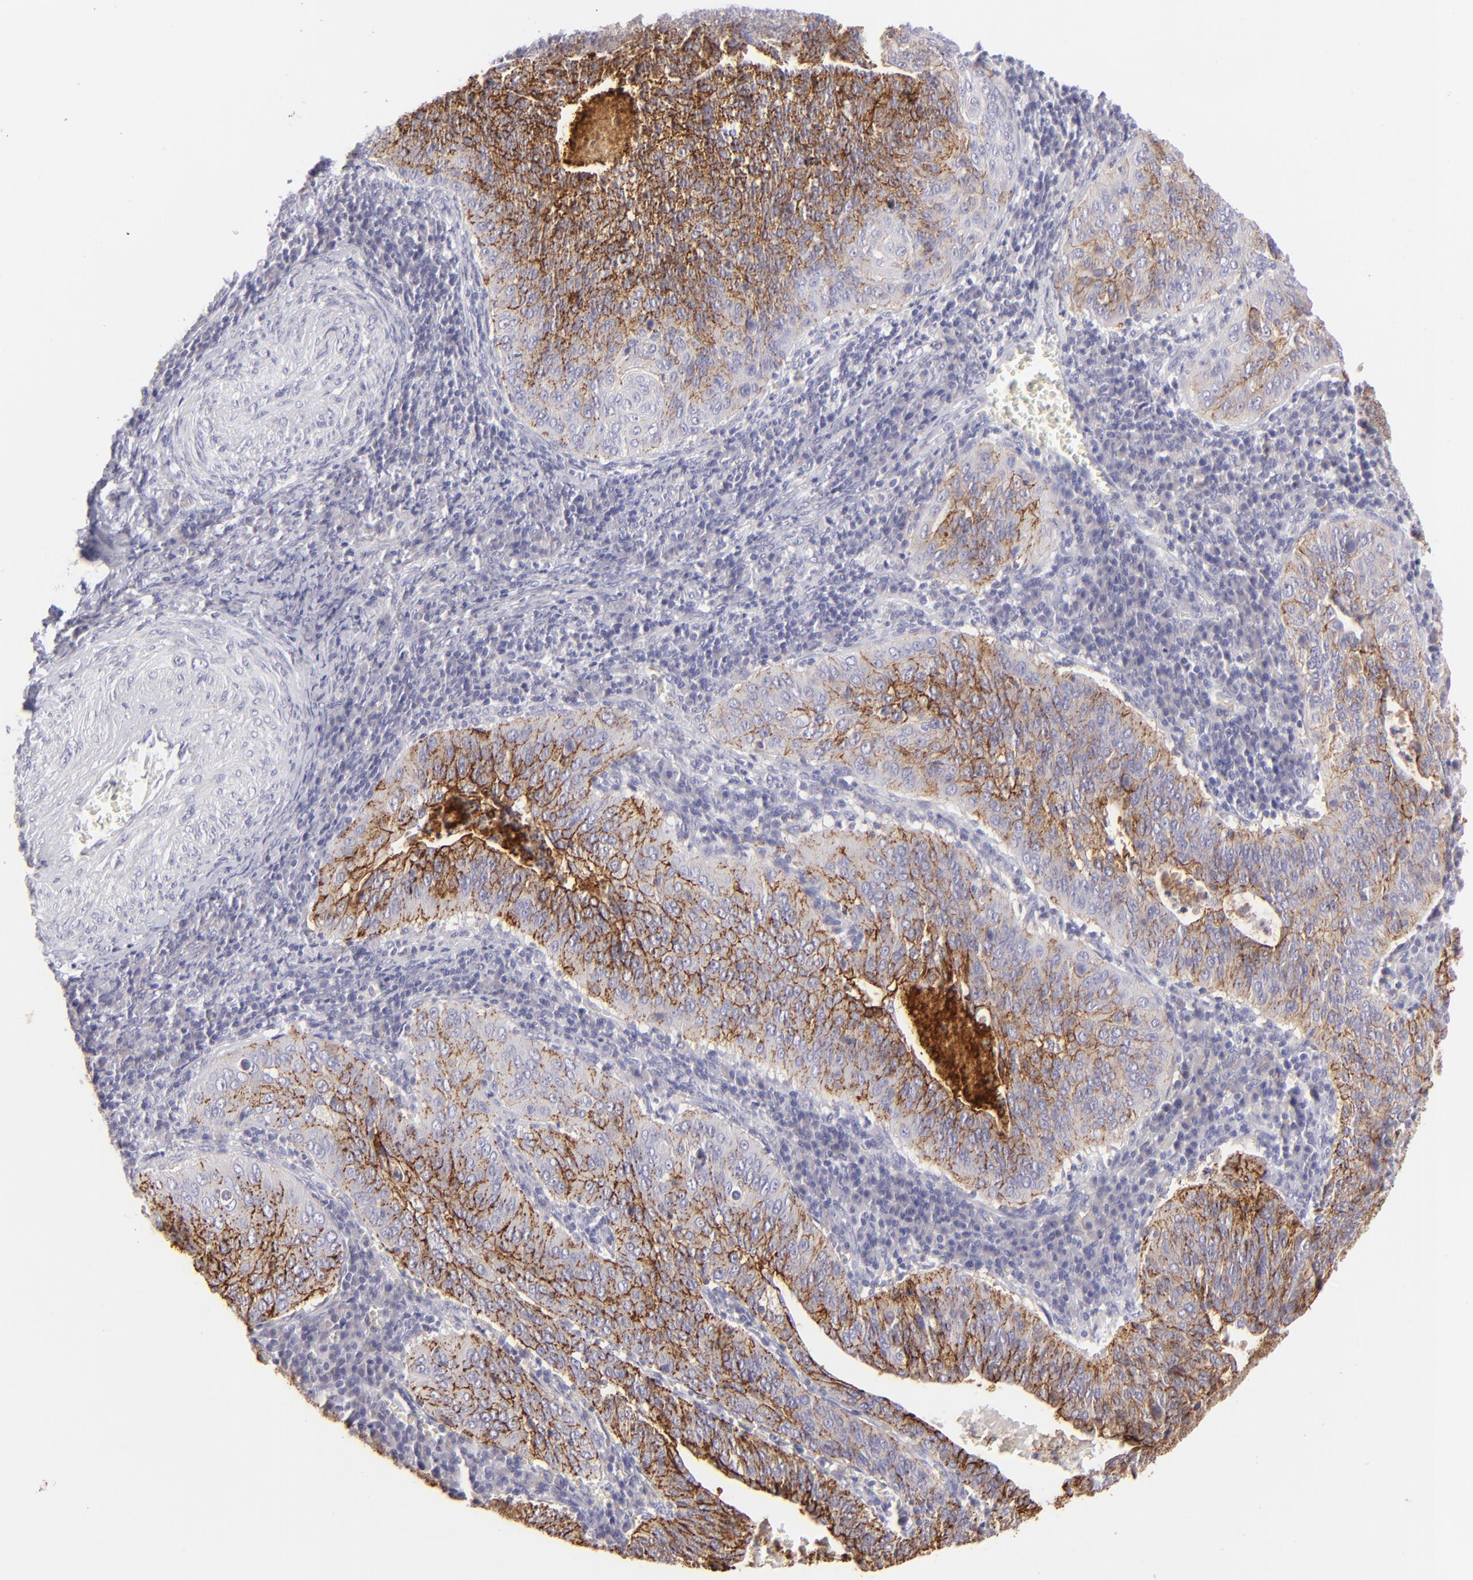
{"staining": {"intensity": "strong", "quantity": ">75%", "location": "cytoplasmic/membranous"}, "tissue": "cervical cancer", "cell_type": "Tumor cells", "image_type": "cancer", "snomed": [{"axis": "morphology", "description": "Squamous cell carcinoma, NOS"}, {"axis": "topography", "description": "Cervix"}], "caption": "This is a micrograph of immunohistochemistry (IHC) staining of cervical squamous cell carcinoma, which shows strong expression in the cytoplasmic/membranous of tumor cells.", "gene": "CLDN4", "patient": {"sex": "female", "age": 39}}